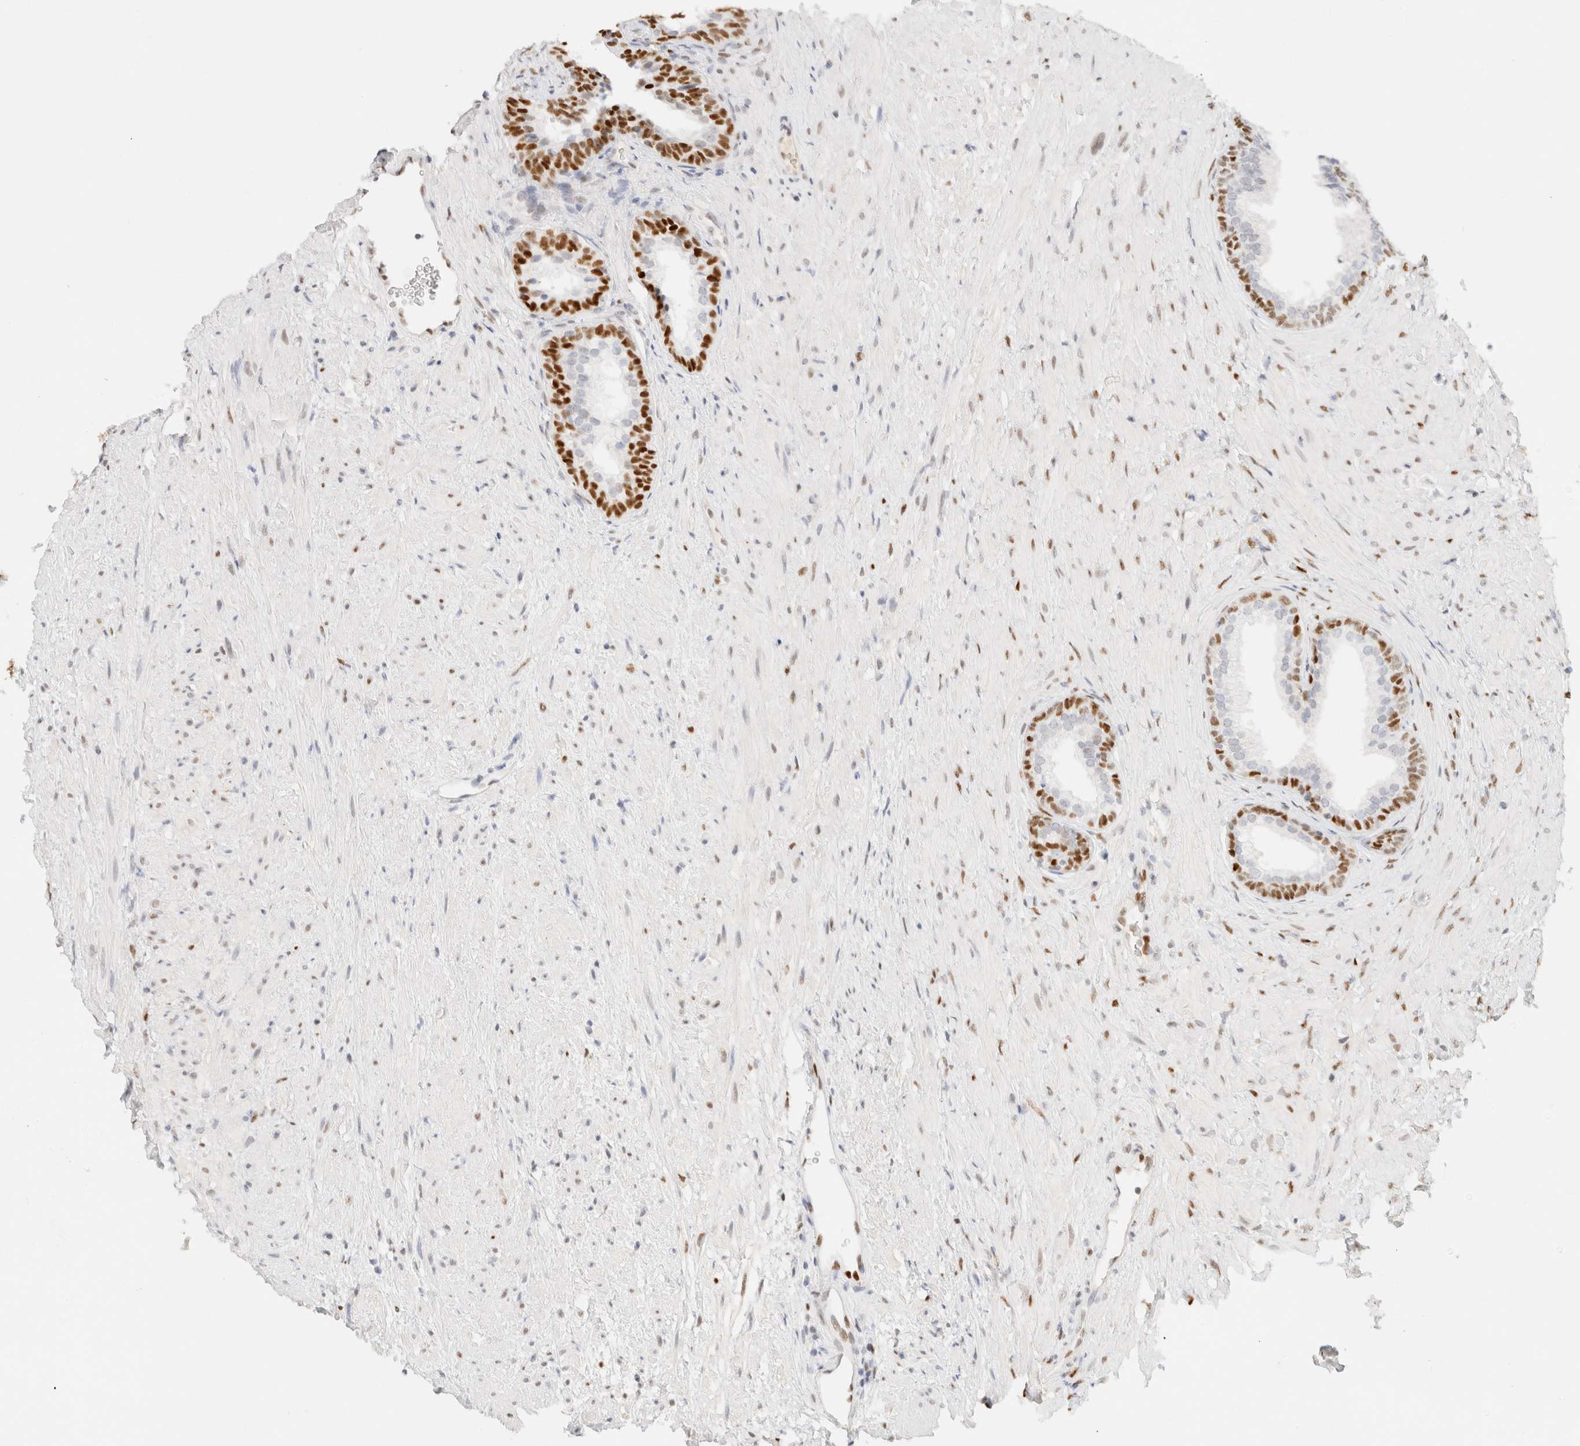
{"staining": {"intensity": "negative", "quantity": "none", "location": "none"}, "tissue": "prostate", "cell_type": "Glandular cells", "image_type": "normal", "snomed": [{"axis": "morphology", "description": "Normal tissue, NOS"}, {"axis": "topography", "description": "Prostate"}], "caption": "Normal prostate was stained to show a protein in brown. There is no significant staining in glandular cells. The staining is performed using DAB (3,3'-diaminobenzidine) brown chromogen with nuclei counter-stained in using hematoxylin.", "gene": "DDB2", "patient": {"sex": "male", "age": 76}}